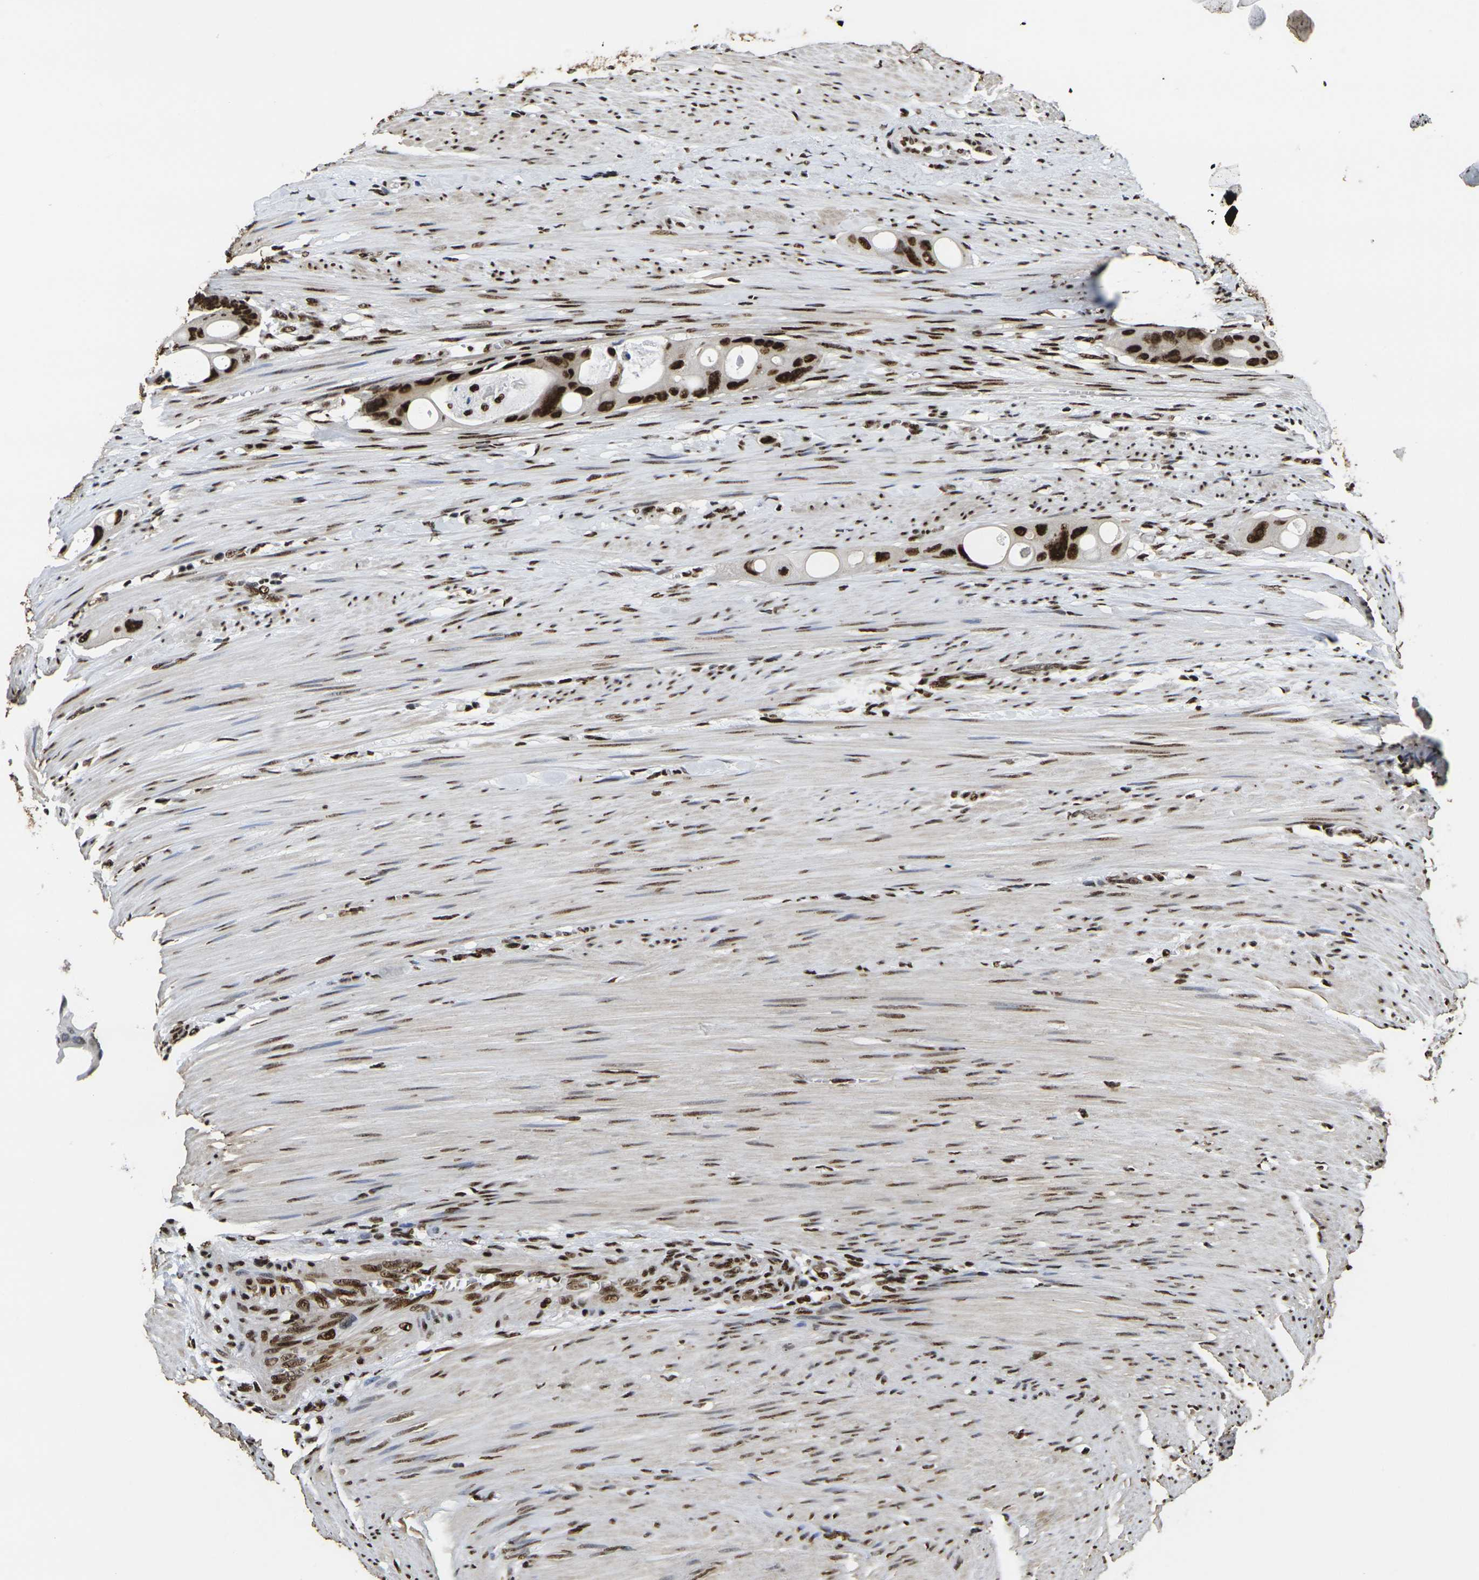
{"staining": {"intensity": "strong", "quantity": ">75%", "location": "nuclear"}, "tissue": "colorectal cancer", "cell_type": "Tumor cells", "image_type": "cancer", "snomed": [{"axis": "morphology", "description": "Adenocarcinoma, NOS"}, {"axis": "topography", "description": "Colon"}], "caption": "Immunohistochemistry (IHC) (DAB) staining of human colorectal adenocarcinoma demonstrates strong nuclear protein positivity in approximately >75% of tumor cells. Using DAB (3,3'-diaminobenzidine) (brown) and hematoxylin (blue) stains, captured at high magnification using brightfield microscopy.", "gene": "SMARCC1", "patient": {"sex": "female", "age": 57}}